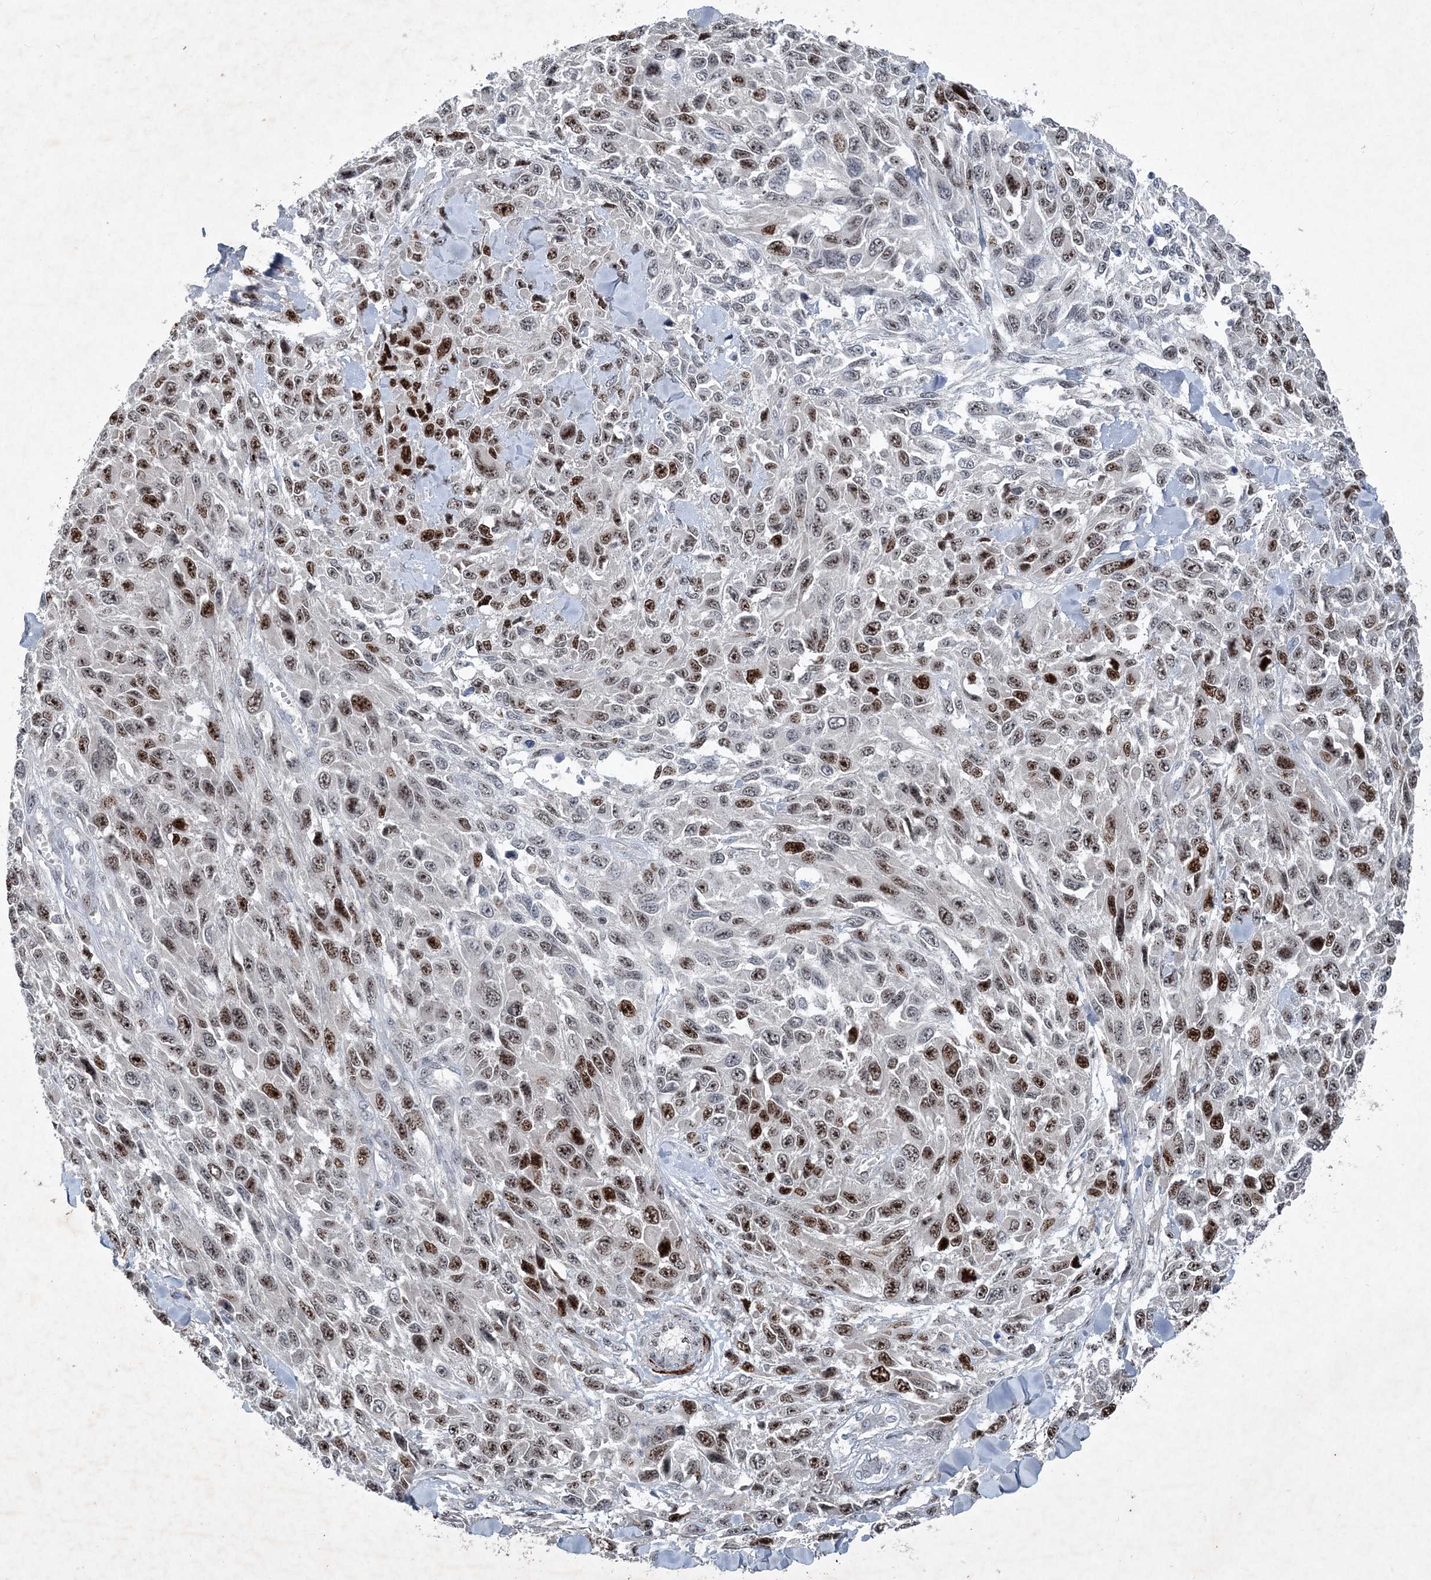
{"staining": {"intensity": "strong", "quantity": "25%-75%", "location": "nuclear"}, "tissue": "melanoma", "cell_type": "Tumor cells", "image_type": "cancer", "snomed": [{"axis": "morphology", "description": "Malignant melanoma, NOS"}, {"axis": "topography", "description": "Skin"}], "caption": "A high amount of strong nuclear expression is seen in approximately 25%-75% of tumor cells in malignant melanoma tissue.", "gene": "QTRT2", "patient": {"sex": "female", "age": 96}}